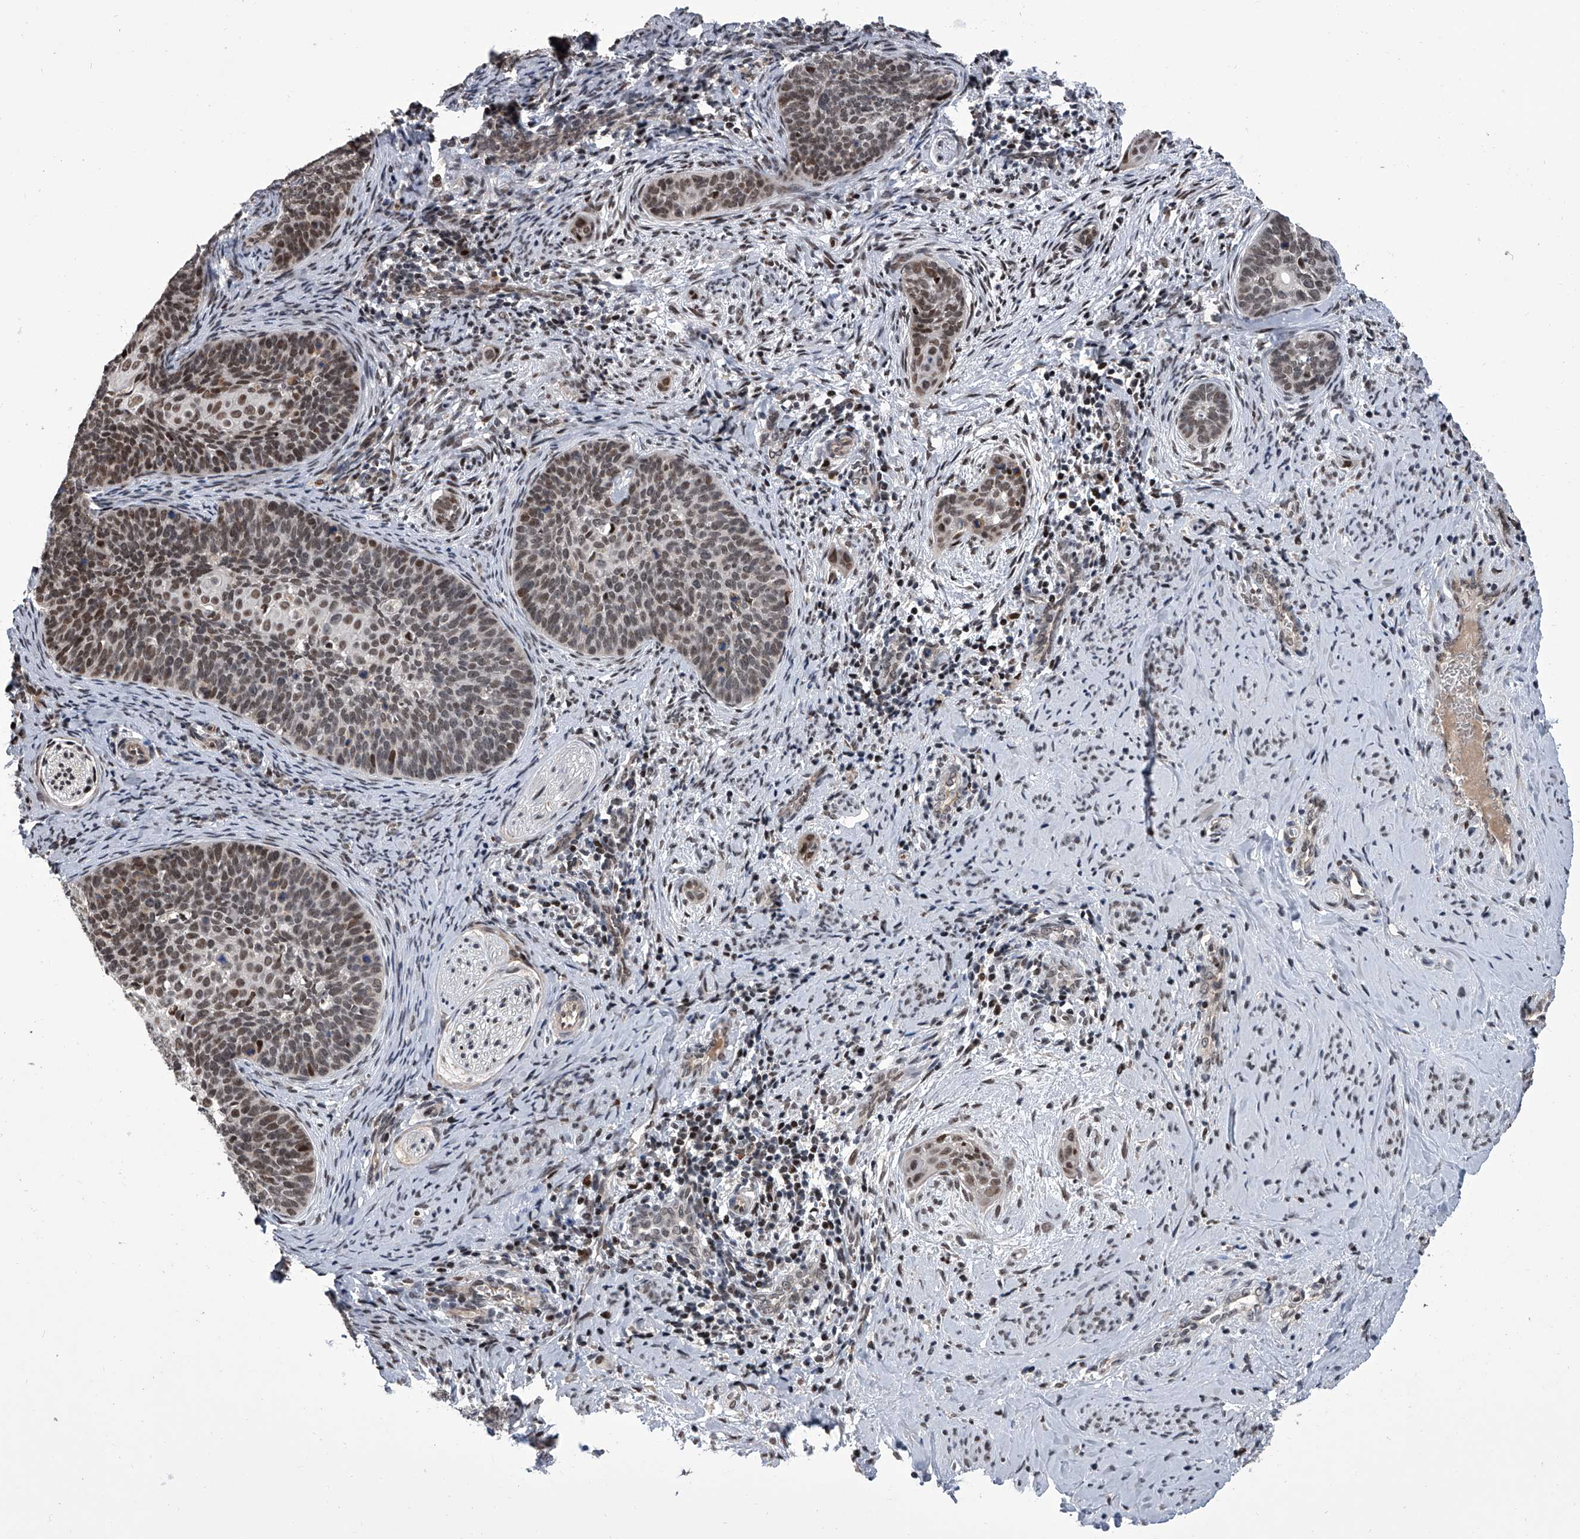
{"staining": {"intensity": "weak", "quantity": "25%-75%", "location": "nuclear"}, "tissue": "cervical cancer", "cell_type": "Tumor cells", "image_type": "cancer", "snomed": [{"axis": "morphology", "description": "Squamous cell carcinoma, NOS"}, {"axis": "topography", "description": "Cervix"}], "caption": "About 25%-75% of tumor cells in squamous cell carcinoma (cervical) exhibit weak nuclear protein expression as visualized by brown immunohistochemical staining.", "gene": "ZNF426", "patient": {"sex": "female", "age": 33}}